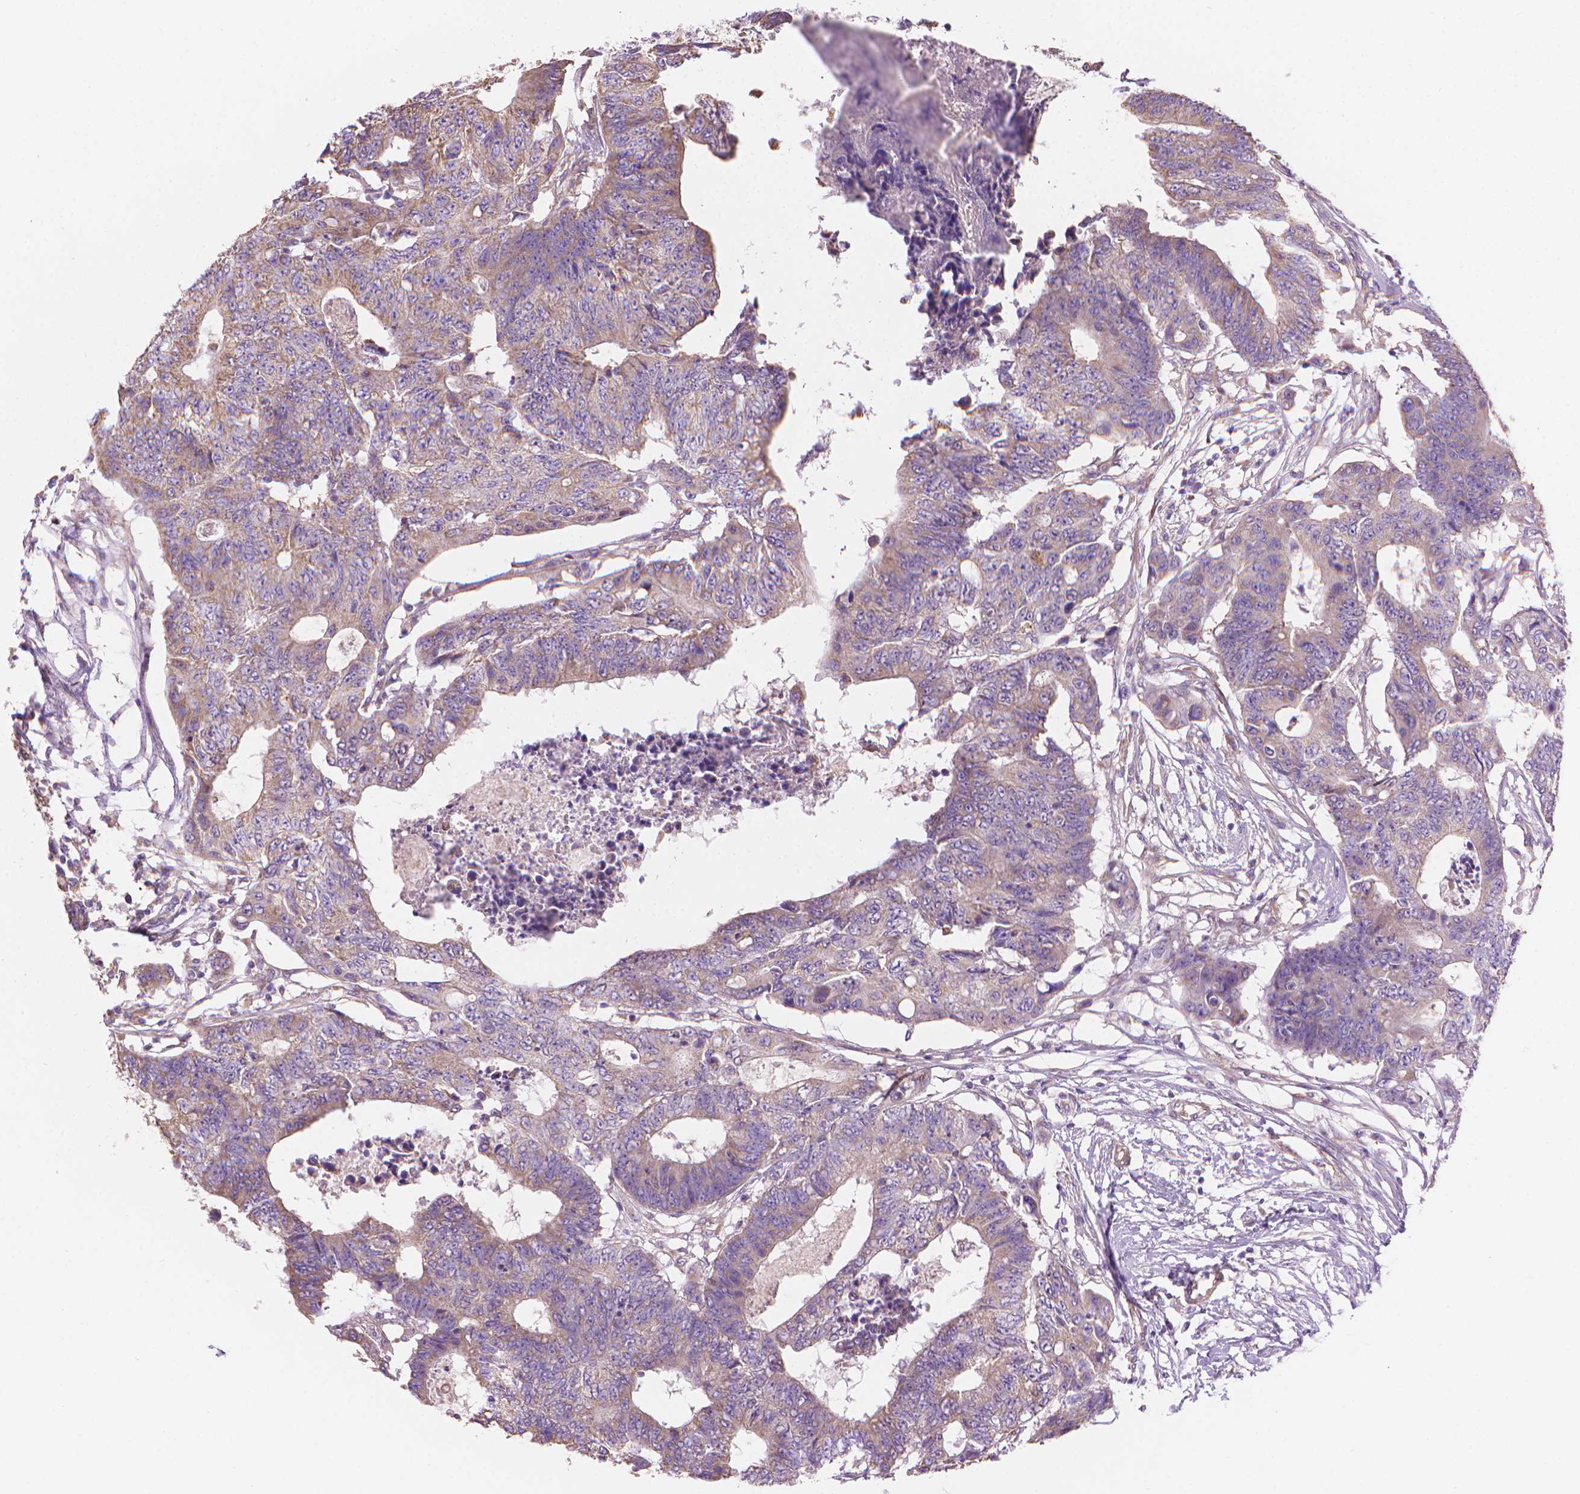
{"staining": {"intensity": "weak", "quantity": ">75%", "location": "cytoplasmic/membranous"}, "tissue": "colorectal cancer", "cell_type": "Tumor cells", "image_type": "cancer", "snomed": [{"axis": "morphology", "description": "Adenocarcinoma, NOS"}, {"axis": "topography", "description": "Colon"}], "caption": "Colorectal cancer stained for a protein reveals weak cytoplasmic/membranous positivity in tumor cells.", "gene": "TTC29", "patient": {"sex": "female", "age": 48}}